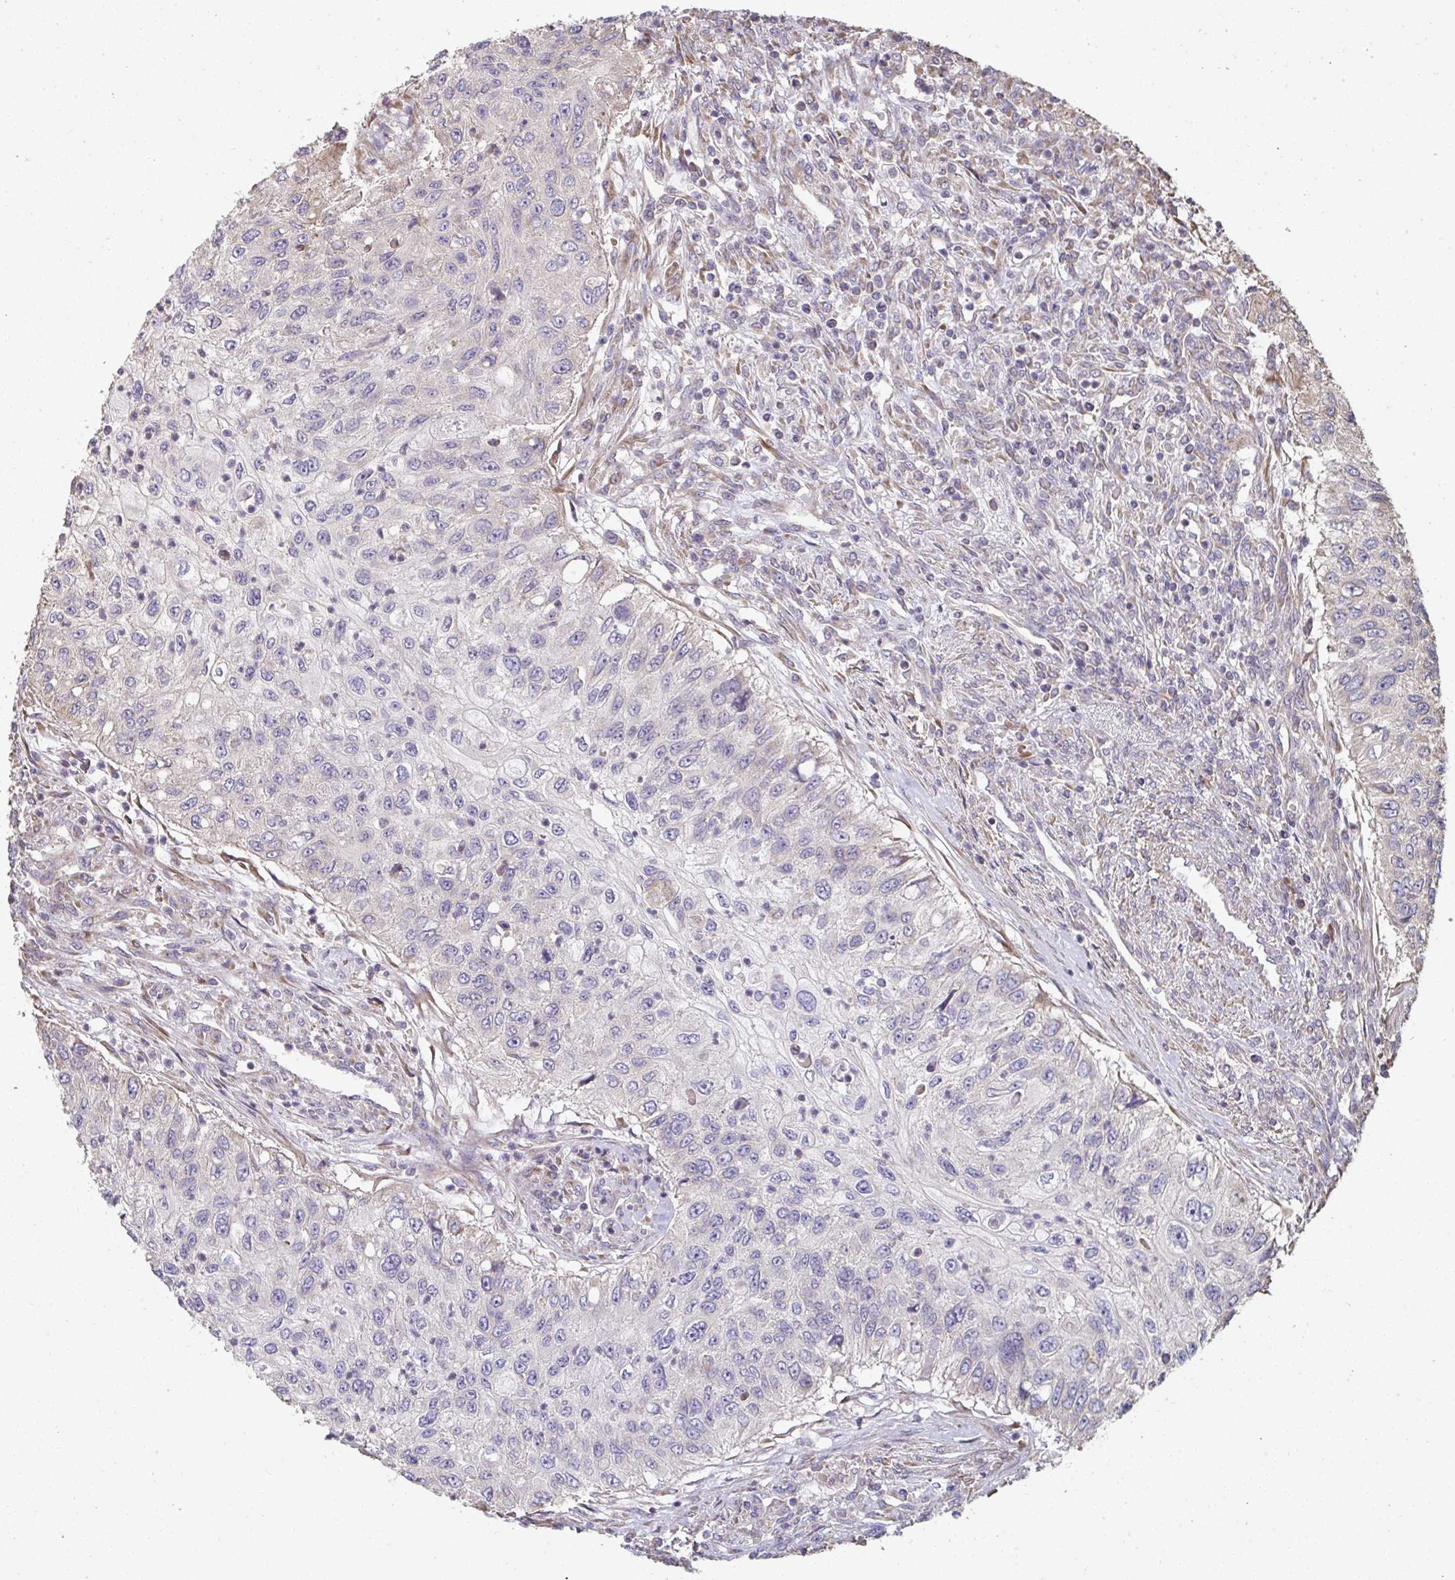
{"staining": {"intensity": "negative", "quantity": "none", "location": "none"}, "tissue": "urothelial cancer", "cell_type": "Tumor cells", "image_type": "cancer", "snomed": [{"axis": "morphology", "description": "Urothelial carcinoma, High grade"}, {"axis": "topography", "description": "Urinary bladder"}], "caption": "Immunohistochemistry (IHC) photomicrograph of neoplastic tissue: urothelial cancer stained with DAB shows no significant protein expression in tumor cells.", "gene": "ZFYVE28", "patient": {"sex": "female", "age": 60}}